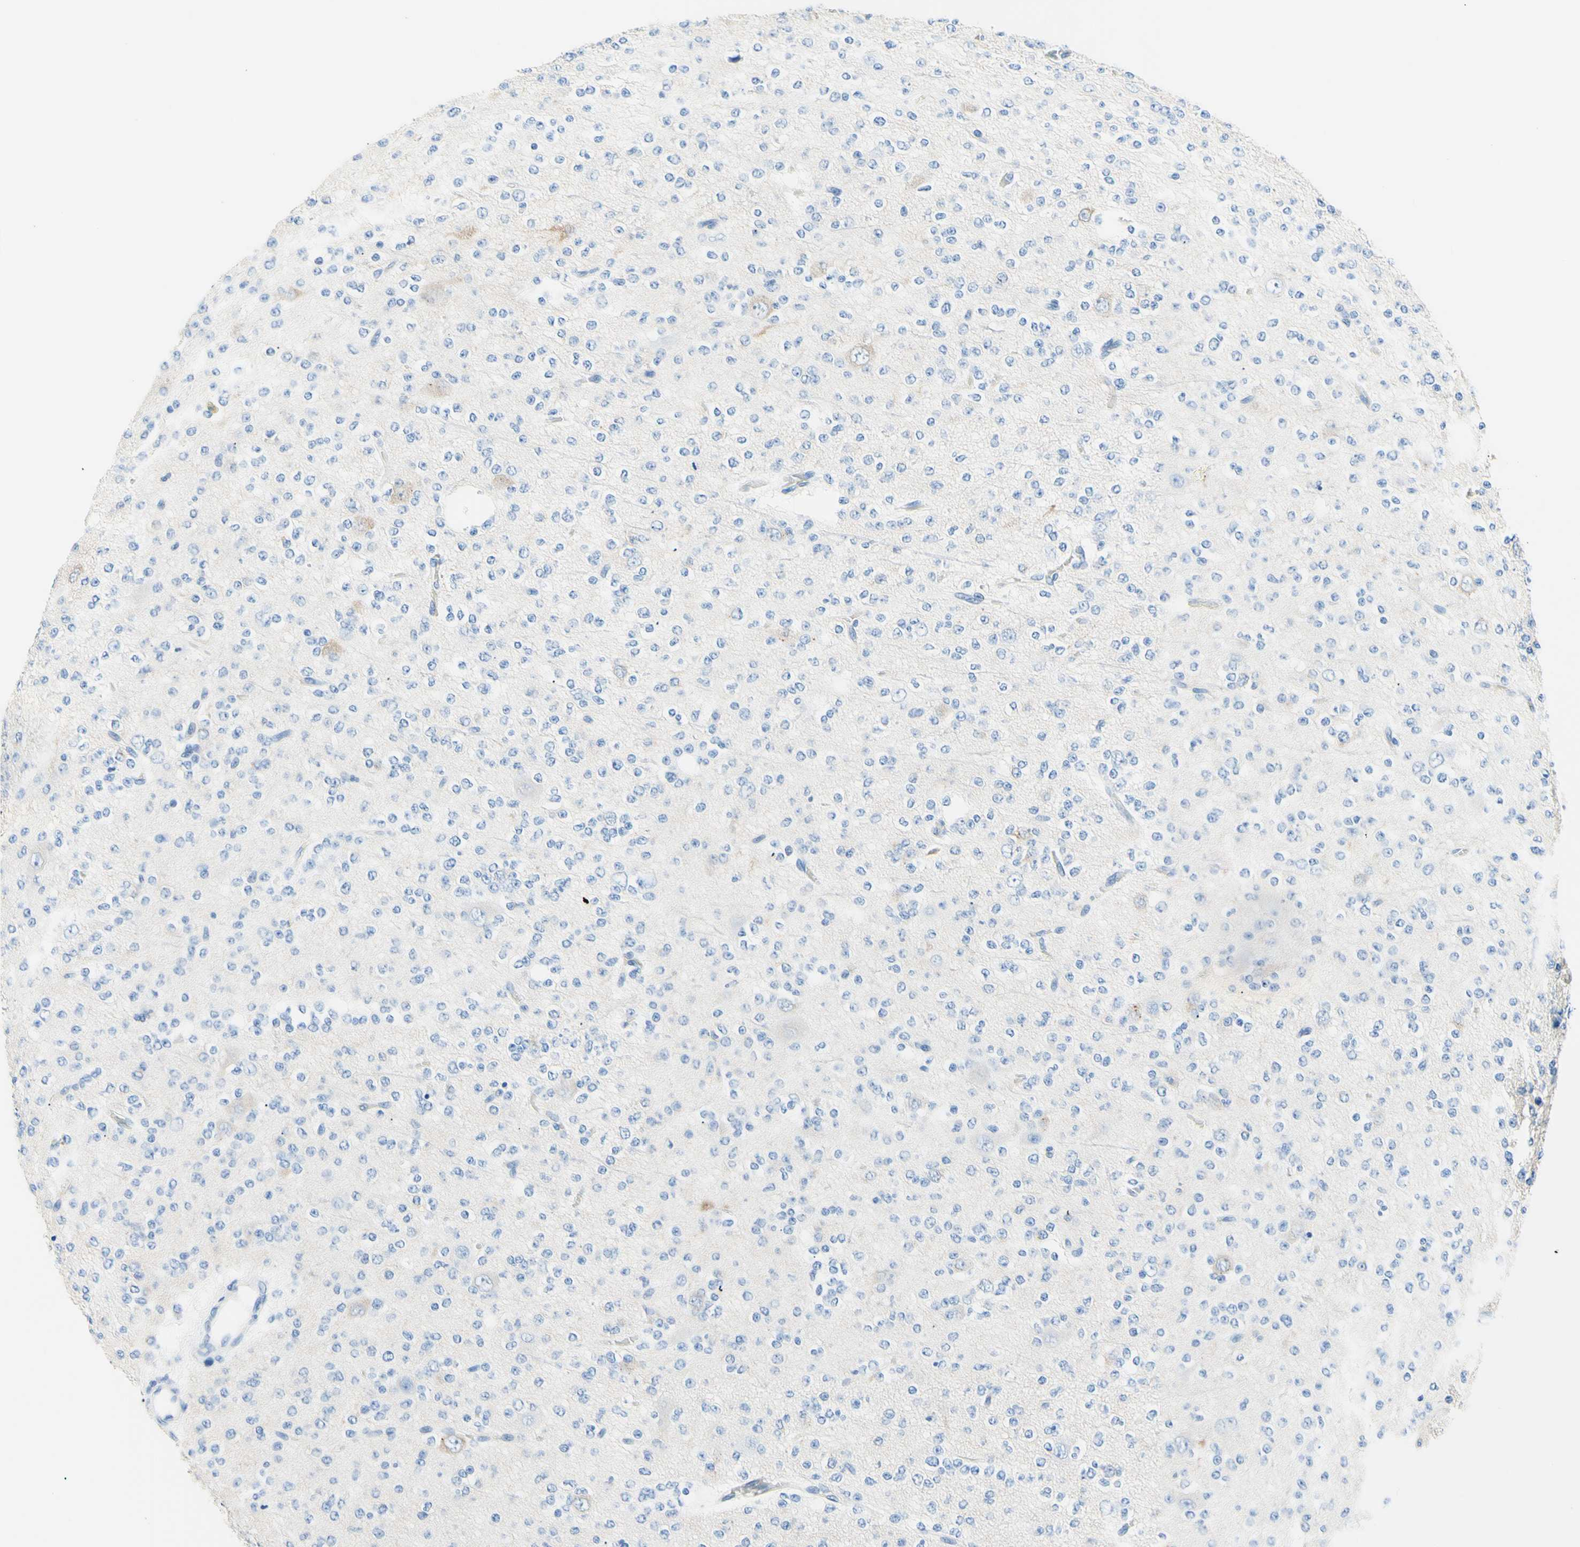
{"staining": {"intensity": "weak", "quantity": "<25%", "location": "cytoplasmic/membranous"}, "tissue": "glioma", "cell_type": "Tumor cells", "image_type": "cancer", "snomed": [{"axis": "morphology", "description": "Glioma, malignant, Low grade"}, {"axis": "topography", "description": "Brain"}], "caption": "Tumor cells are negative for protein expression in human malignant glioma (low-grade).", "gene": "HPCA", "patient": {"sex": "male", "age": 38}}